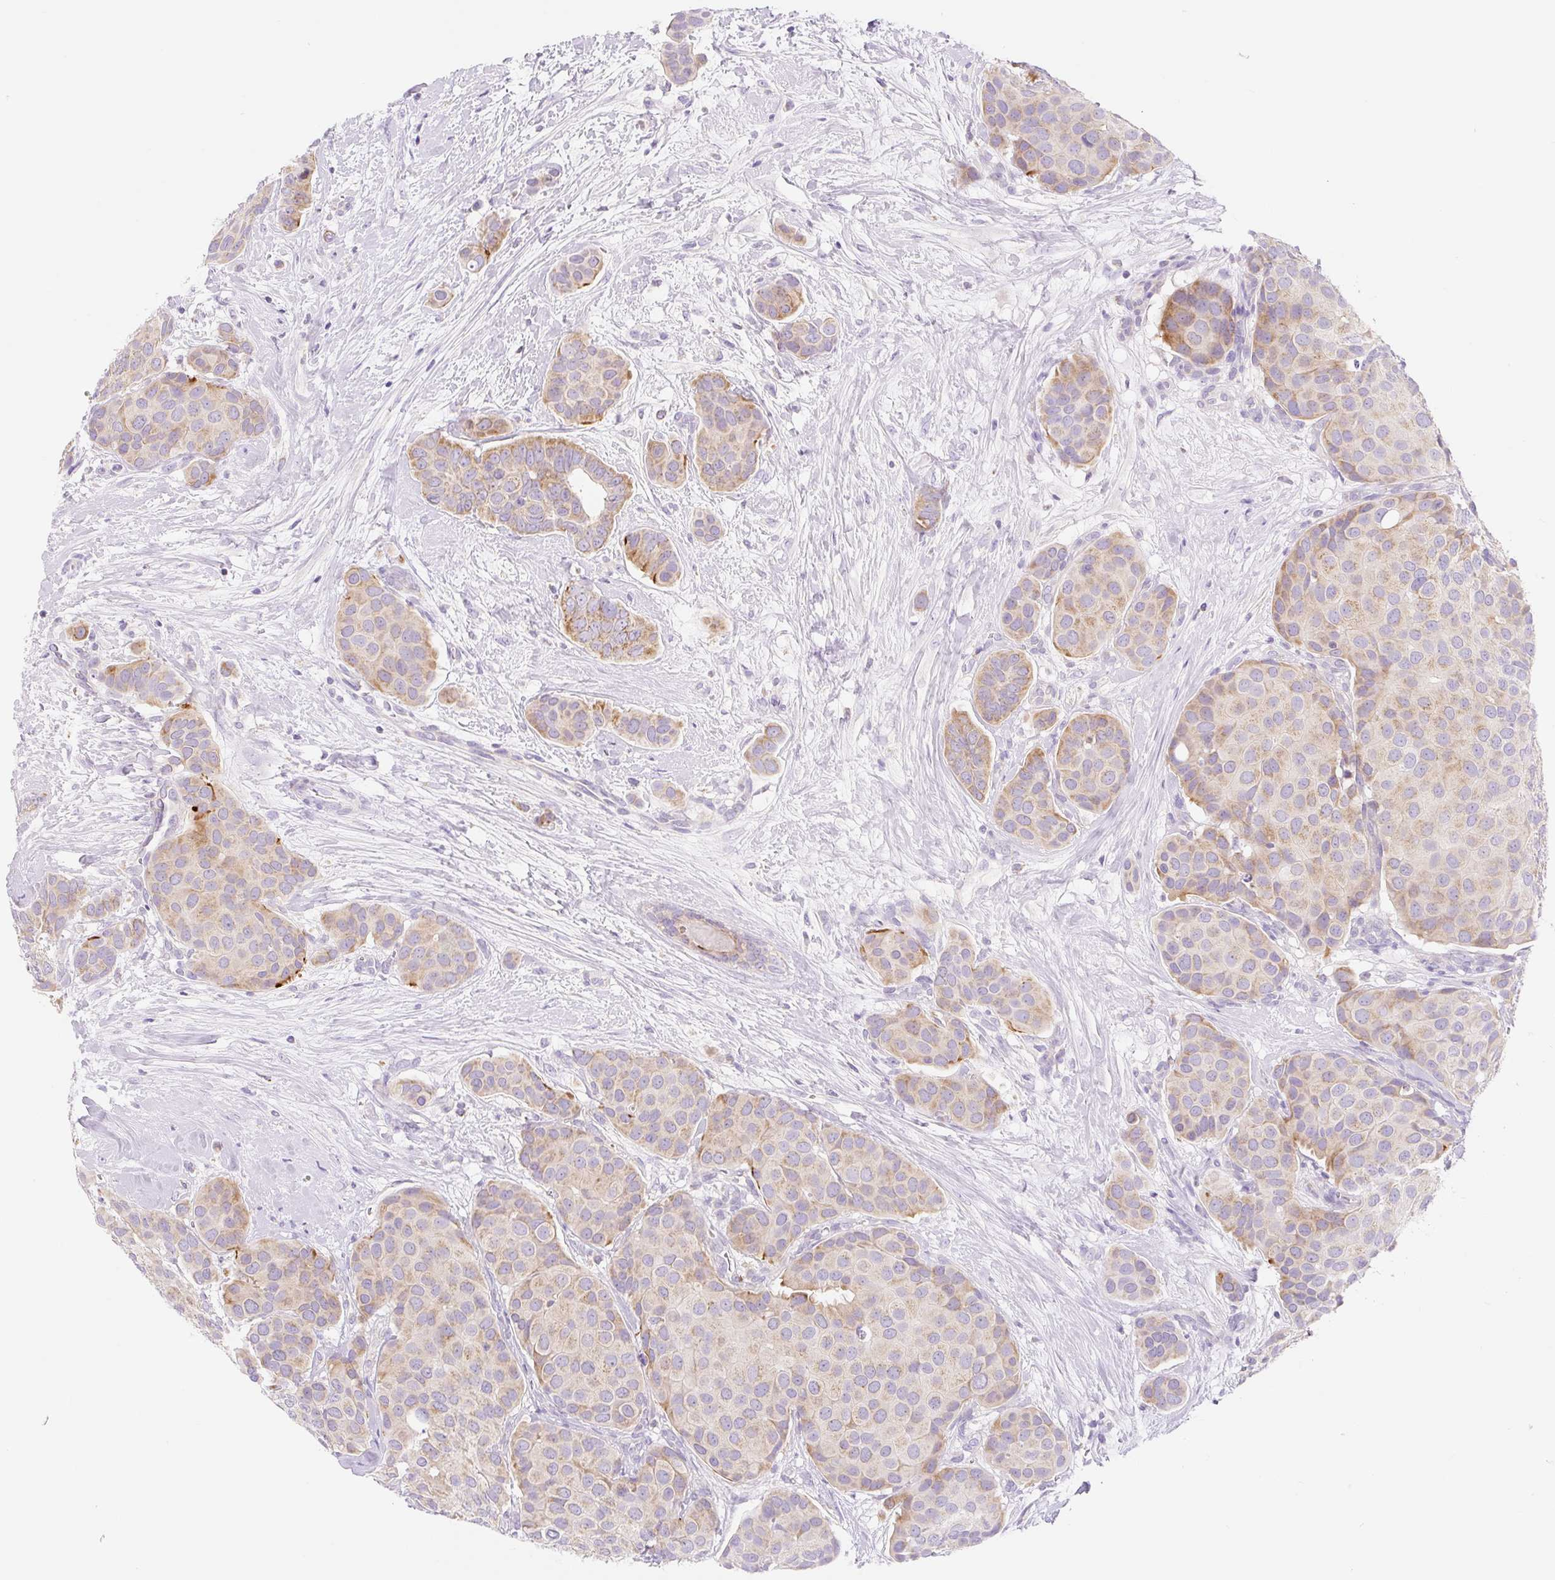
{"staining": {"intensity": "weak", "quantity": "25%-75%", "location": "cytoplasmic/membranous"}, "tissue": "breast cancer", "cell_type": "Tumor cells", "image_type": "cancer", "snomed": [{"axis": "morphology", "description": "Duct carcinoma"}, {"axis": "topography", "description": "Breast"}], "caption": "Breast cancer was stained to show a protein in brown. There is low levels of weak cytoplasmic/membranous expression in about 25%-75% of tumor cells. The protein of interest is shown in brown color, while the nuclei are stained blue.", "gene": "FOCAD", "patient": {"sex": "female", "age": 70}}